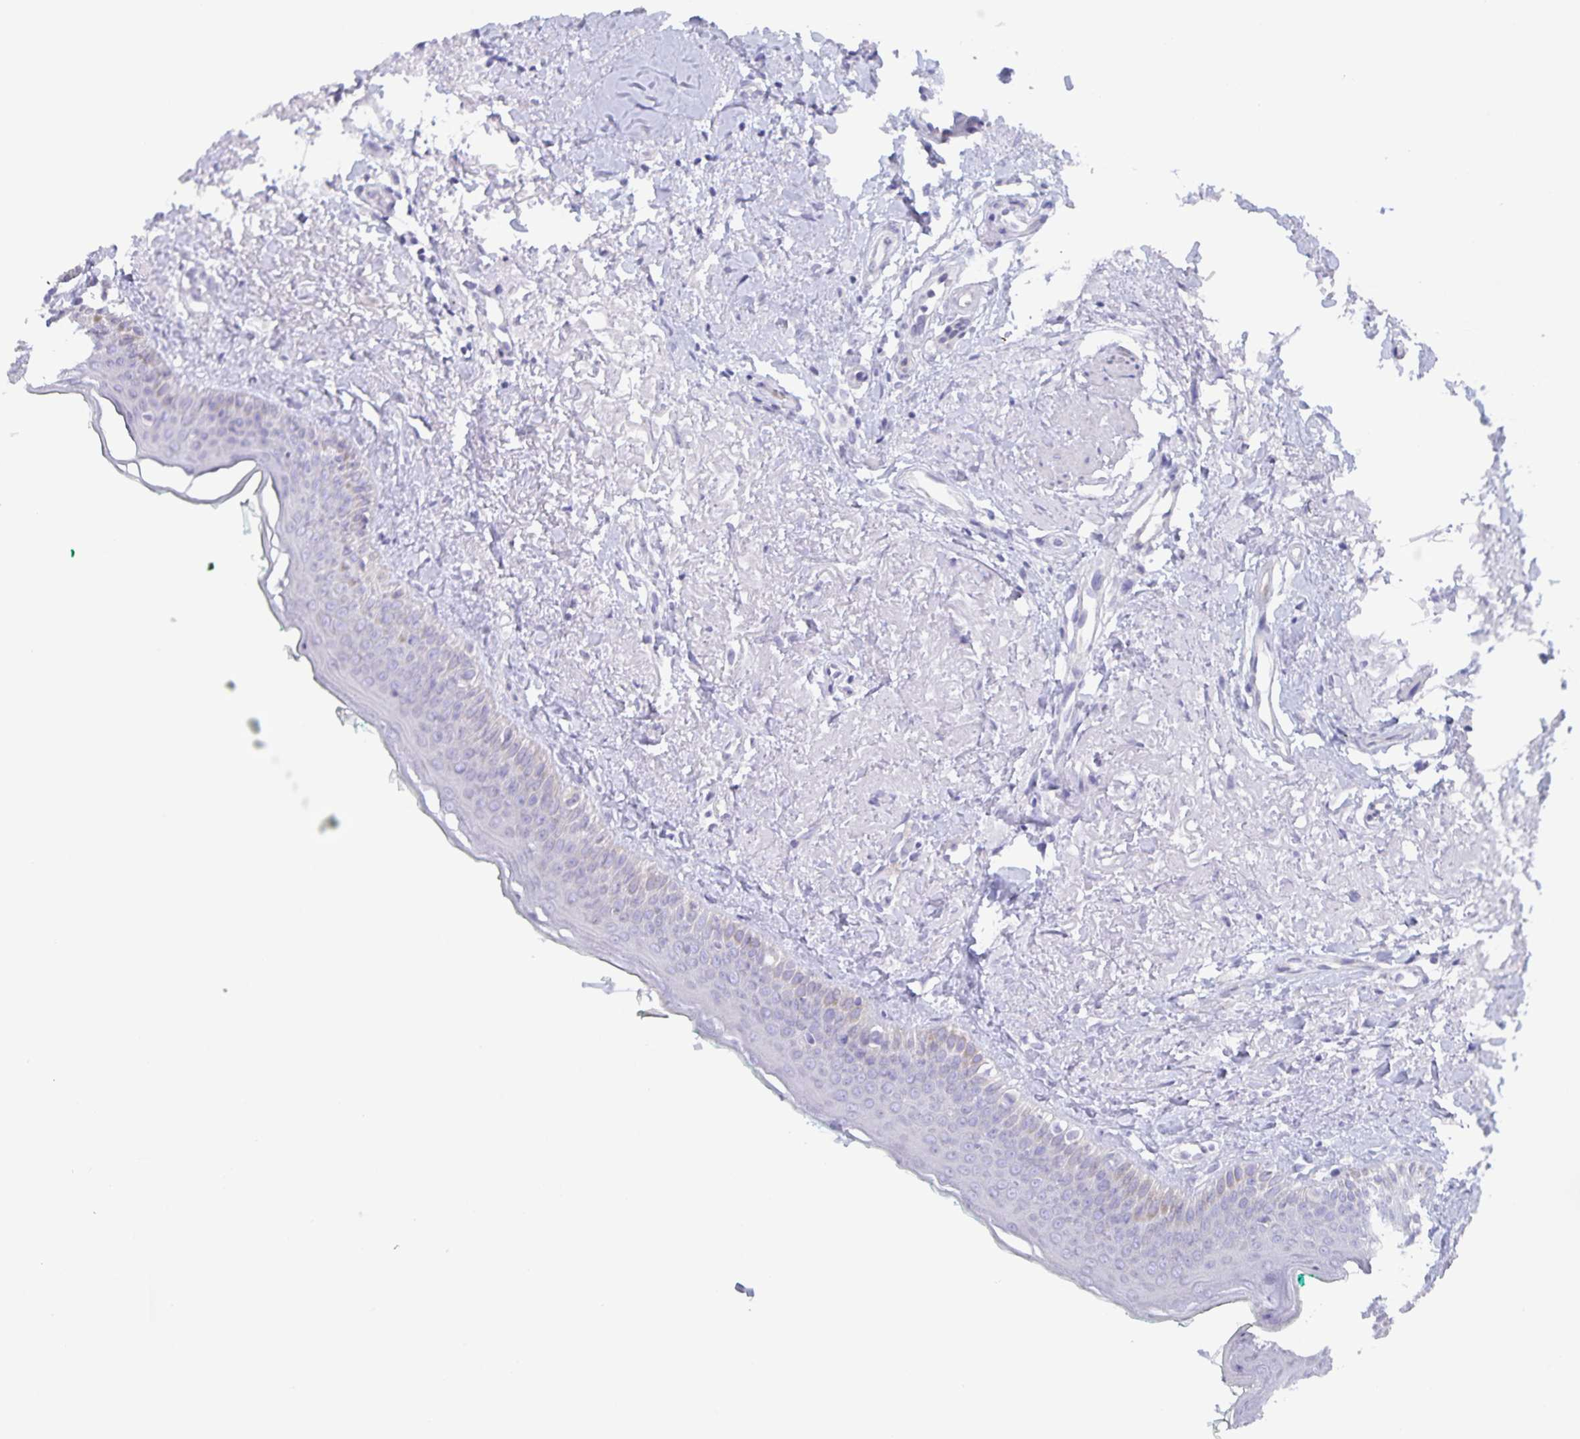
{"staining": {"intensity": "negative", "quantity": "none", "location": "none"}, "tissue": "oral mucosa", "cell_type": "Squamous epithelial cells", "image_type": "normal", "snomed": [{"axis": "morphology", "description": "Normal tissue, NOS"}, {"axis": "topography", "description": "Oral tissue"}], "caption": "Immunohistochemistry of normal oral mucosa shows no expression in squamous epithelial cells.", "gene": "AQP4", "patient": {"sex": "female", "age": 70}}